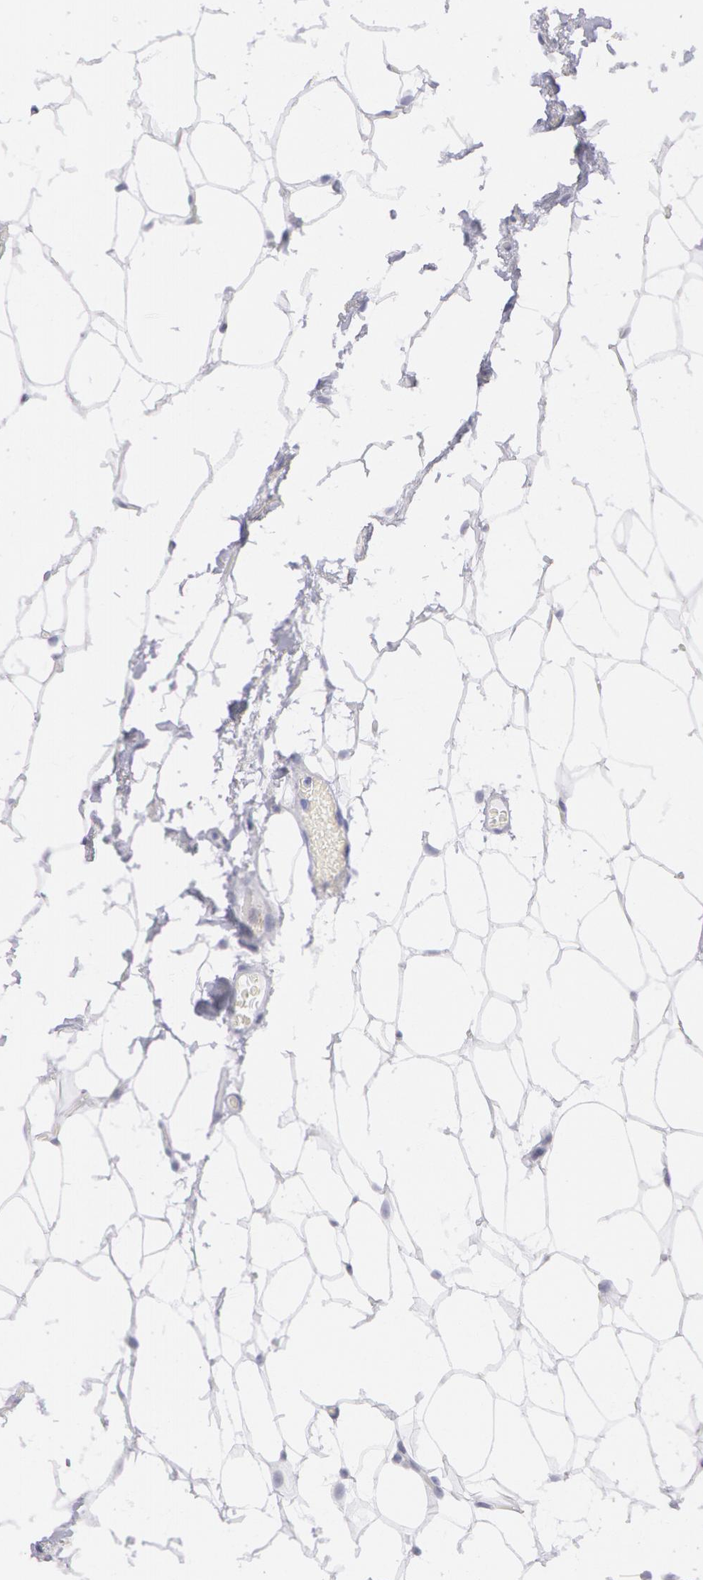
{"staining": {"intensity": "negative", "quantity": "none", "location": "none"}, "tissue": "breast cancer", "cell_type": "Tumor cells", "image_type": "cancer", "snomed": [{"axis": "morphology", "description": "Duct carcinoma"}, {"axis": "topography", "description": "Breast"}], "caption": "An immunohistochemistry (IHC) image of breast cancer (infiltrating ductal carcinoma) is shown. There is no staining in tumor cells of breast cancer (infiltrating ductal carcinoma).", "gene": "AMACR", "patient": {"sex": "female", "age": 72}}